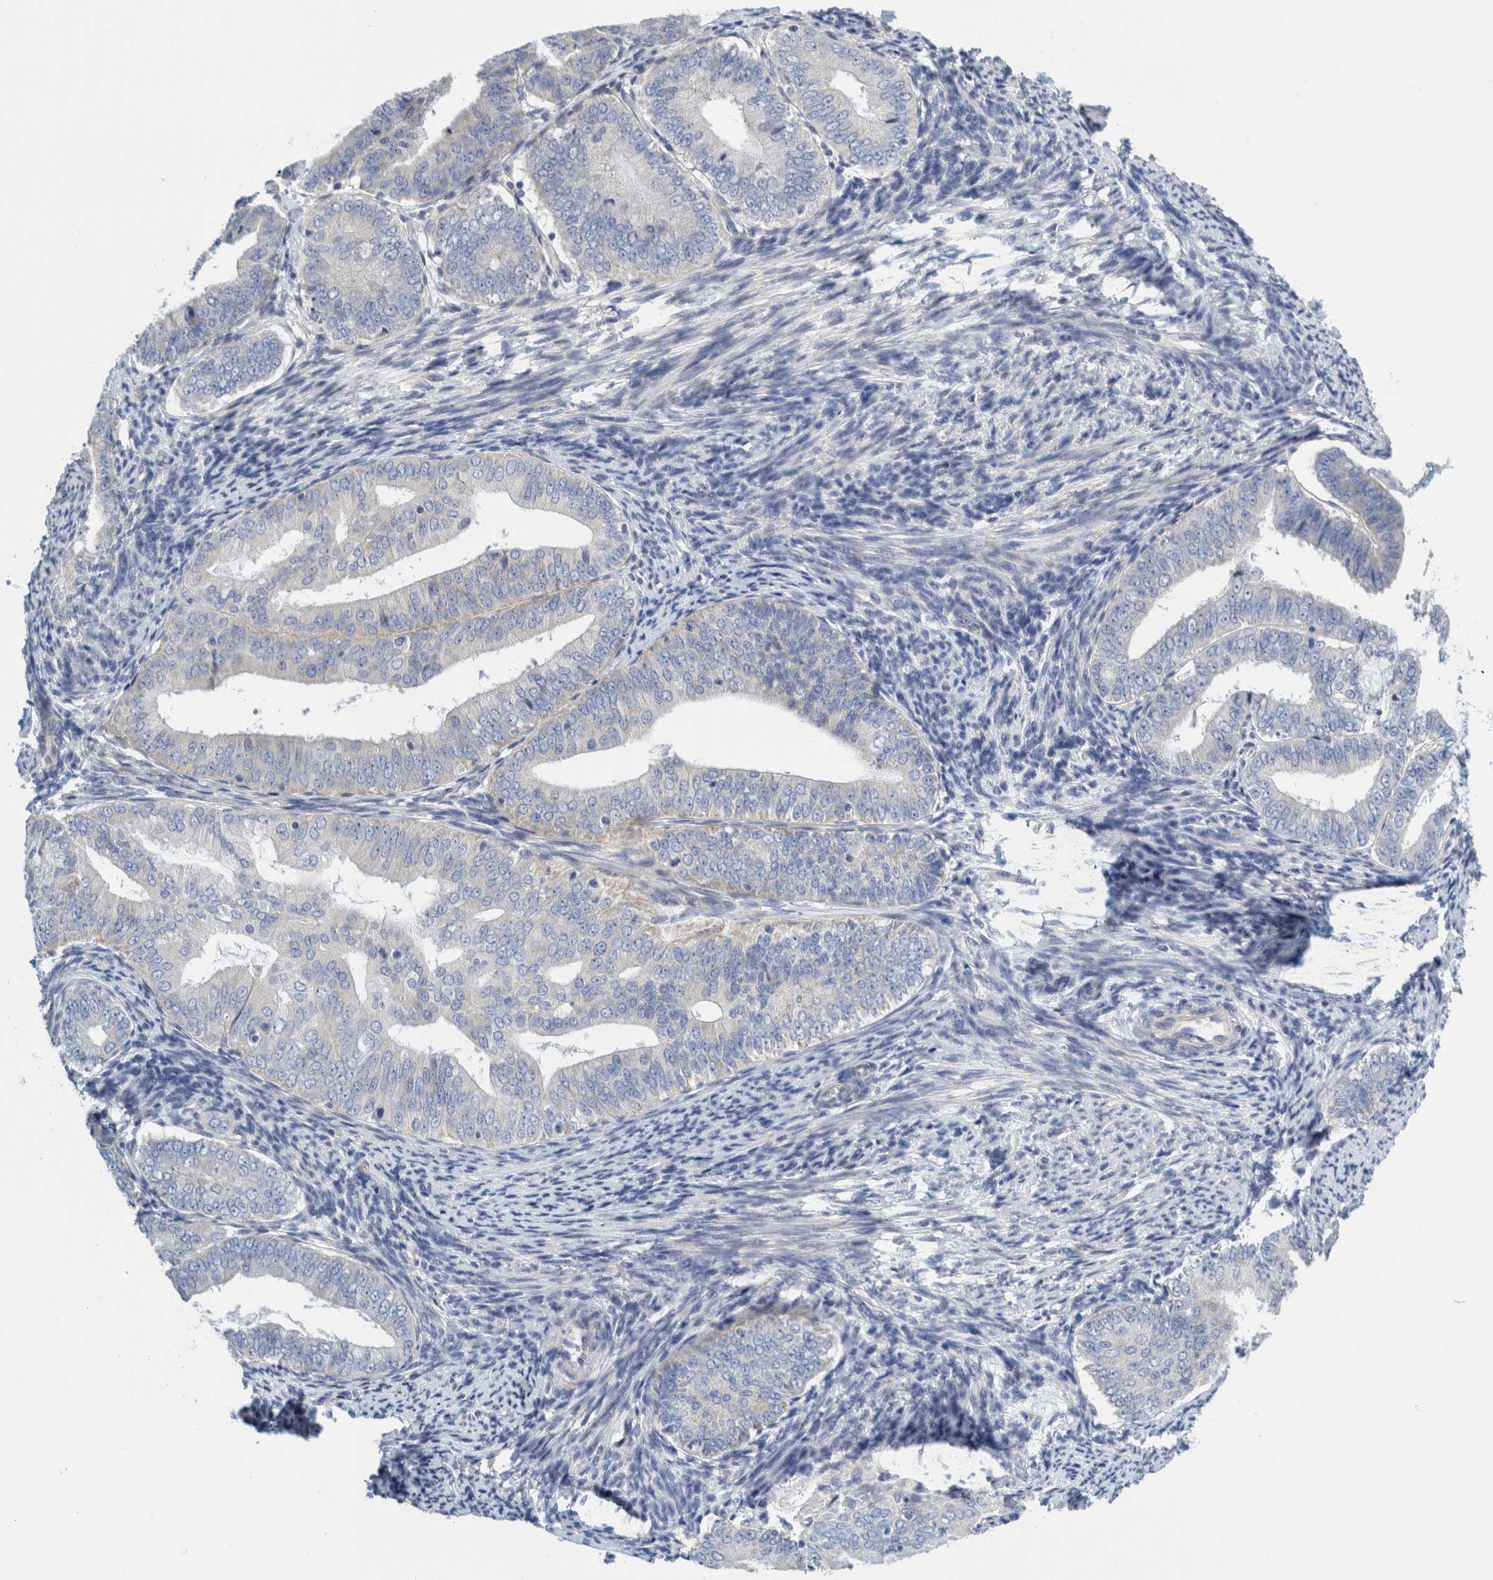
{"staining": {"intensity": "negative", "quantity": "none", "location": "none"}, "tissue": "endometrial cancer", "cell_type": "Tumor cells", "image_type": "cancer", "snomed": [{"axis": "morphology", "description": "Adenocarcinoma, NOS"}, {"axis": "topography", "description": "Endometrium"}], "caption": "Protein analysis of adenocarcinoma (endometrial) reveals no significant staining in tumor cells. (DAB (3,3'-diaminobenzidine) immunohistochemistry with hematoxylin counter stain).", "gene": "ZNF324B", "patient": {"sex": "female", "age": 63}}